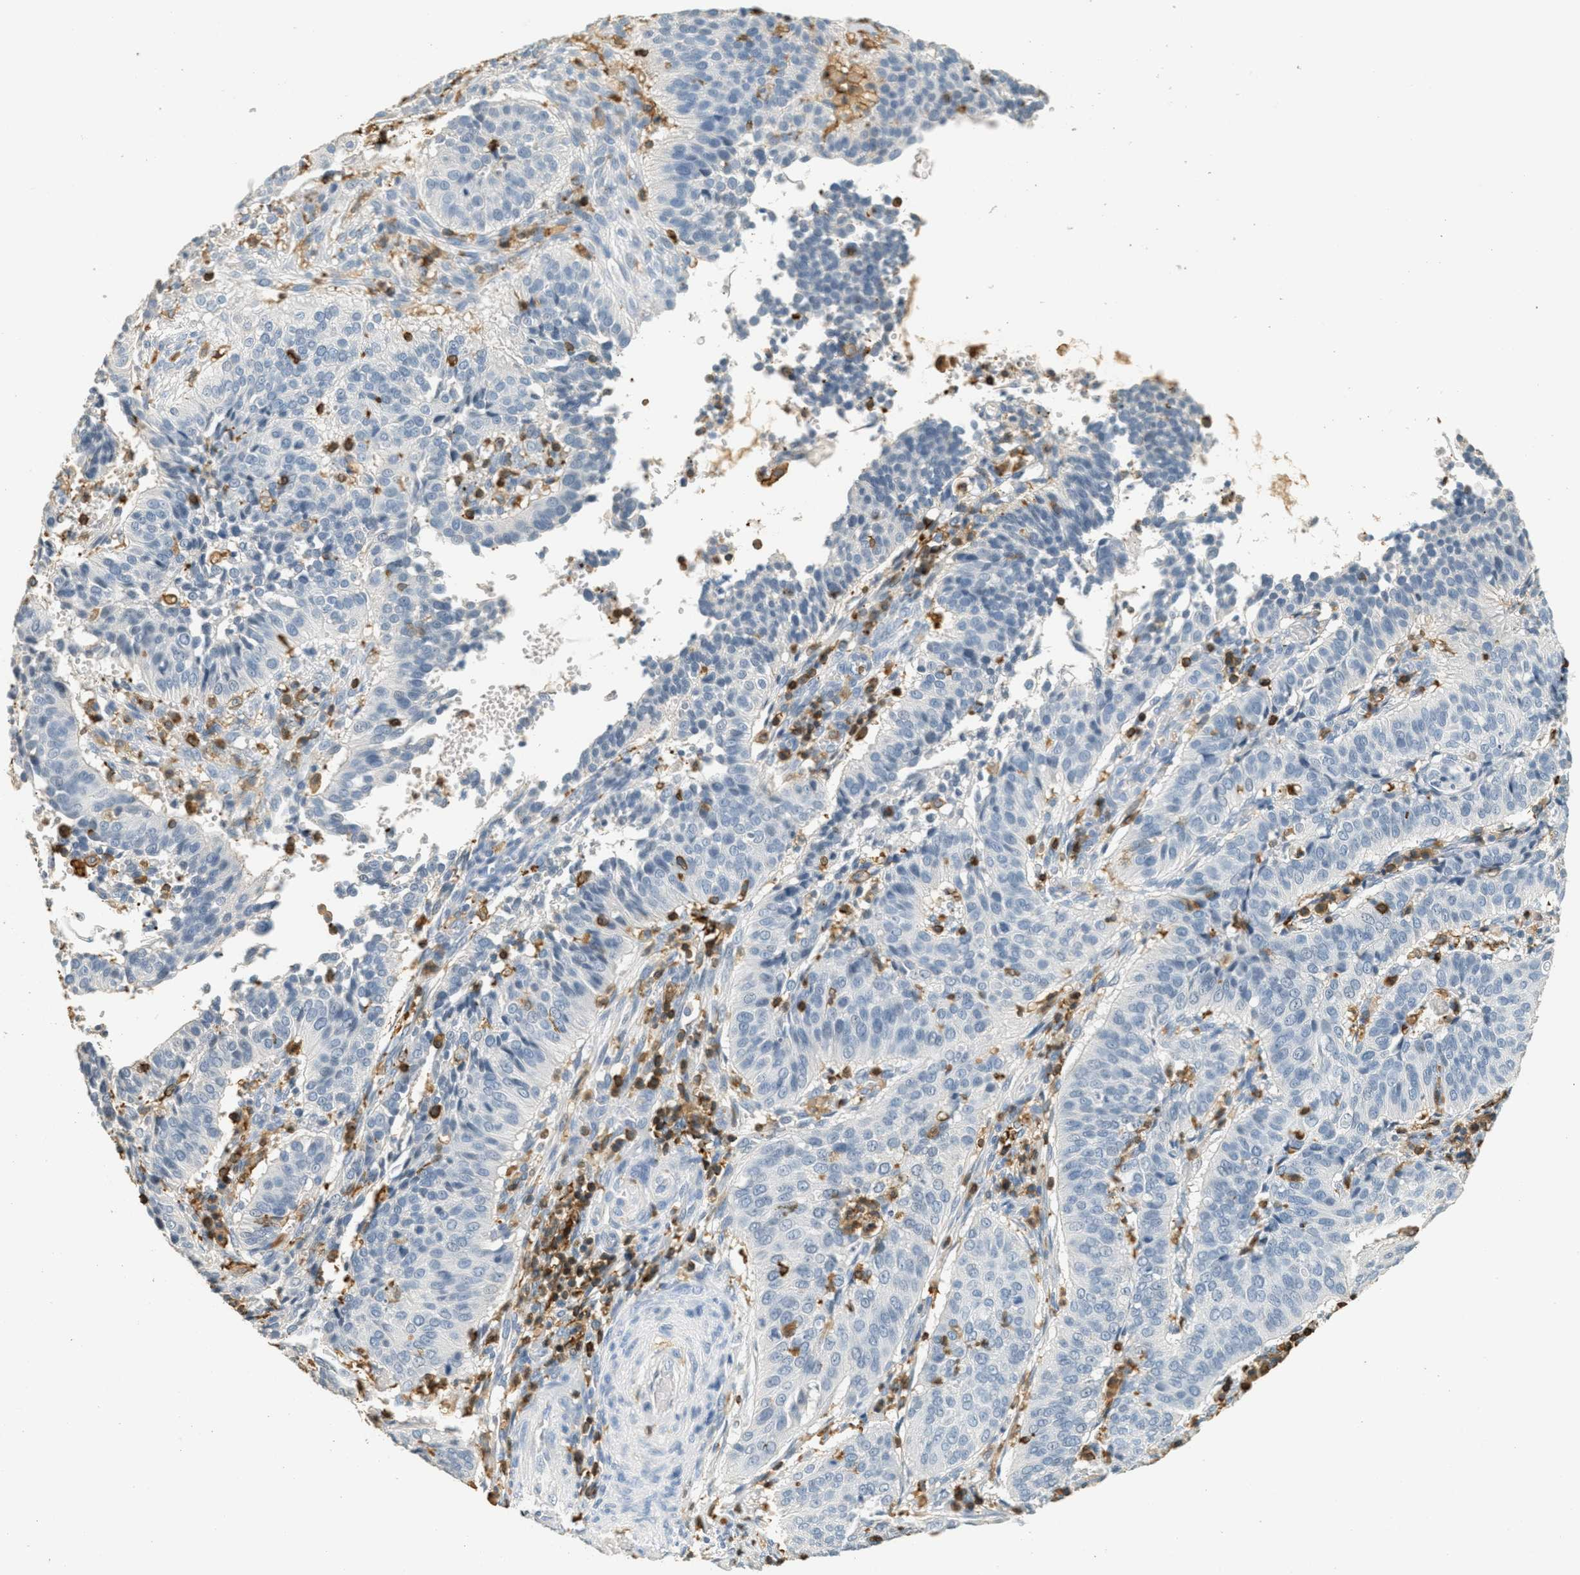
{"staining": {"intensity": "negative", "quantity": "none", "location": "none"}, "tissue": "cervical cancer", "cell_type": "Tumor cells", "image_type": "cancer", "snomed": [{"axis": "morphology", "description": "Normal tissue, NOS"}, {"axis": "morphology", "description": "Squamous cell carcinoma, NOS"}, {"axis": "topography", "description": "Cervix"}], "caption": "Tumor cells show no significant positivity in cervical squamous cell carcinoma.", "gene": "LSP1", "patient": {"sex": "female", "age": 39}}